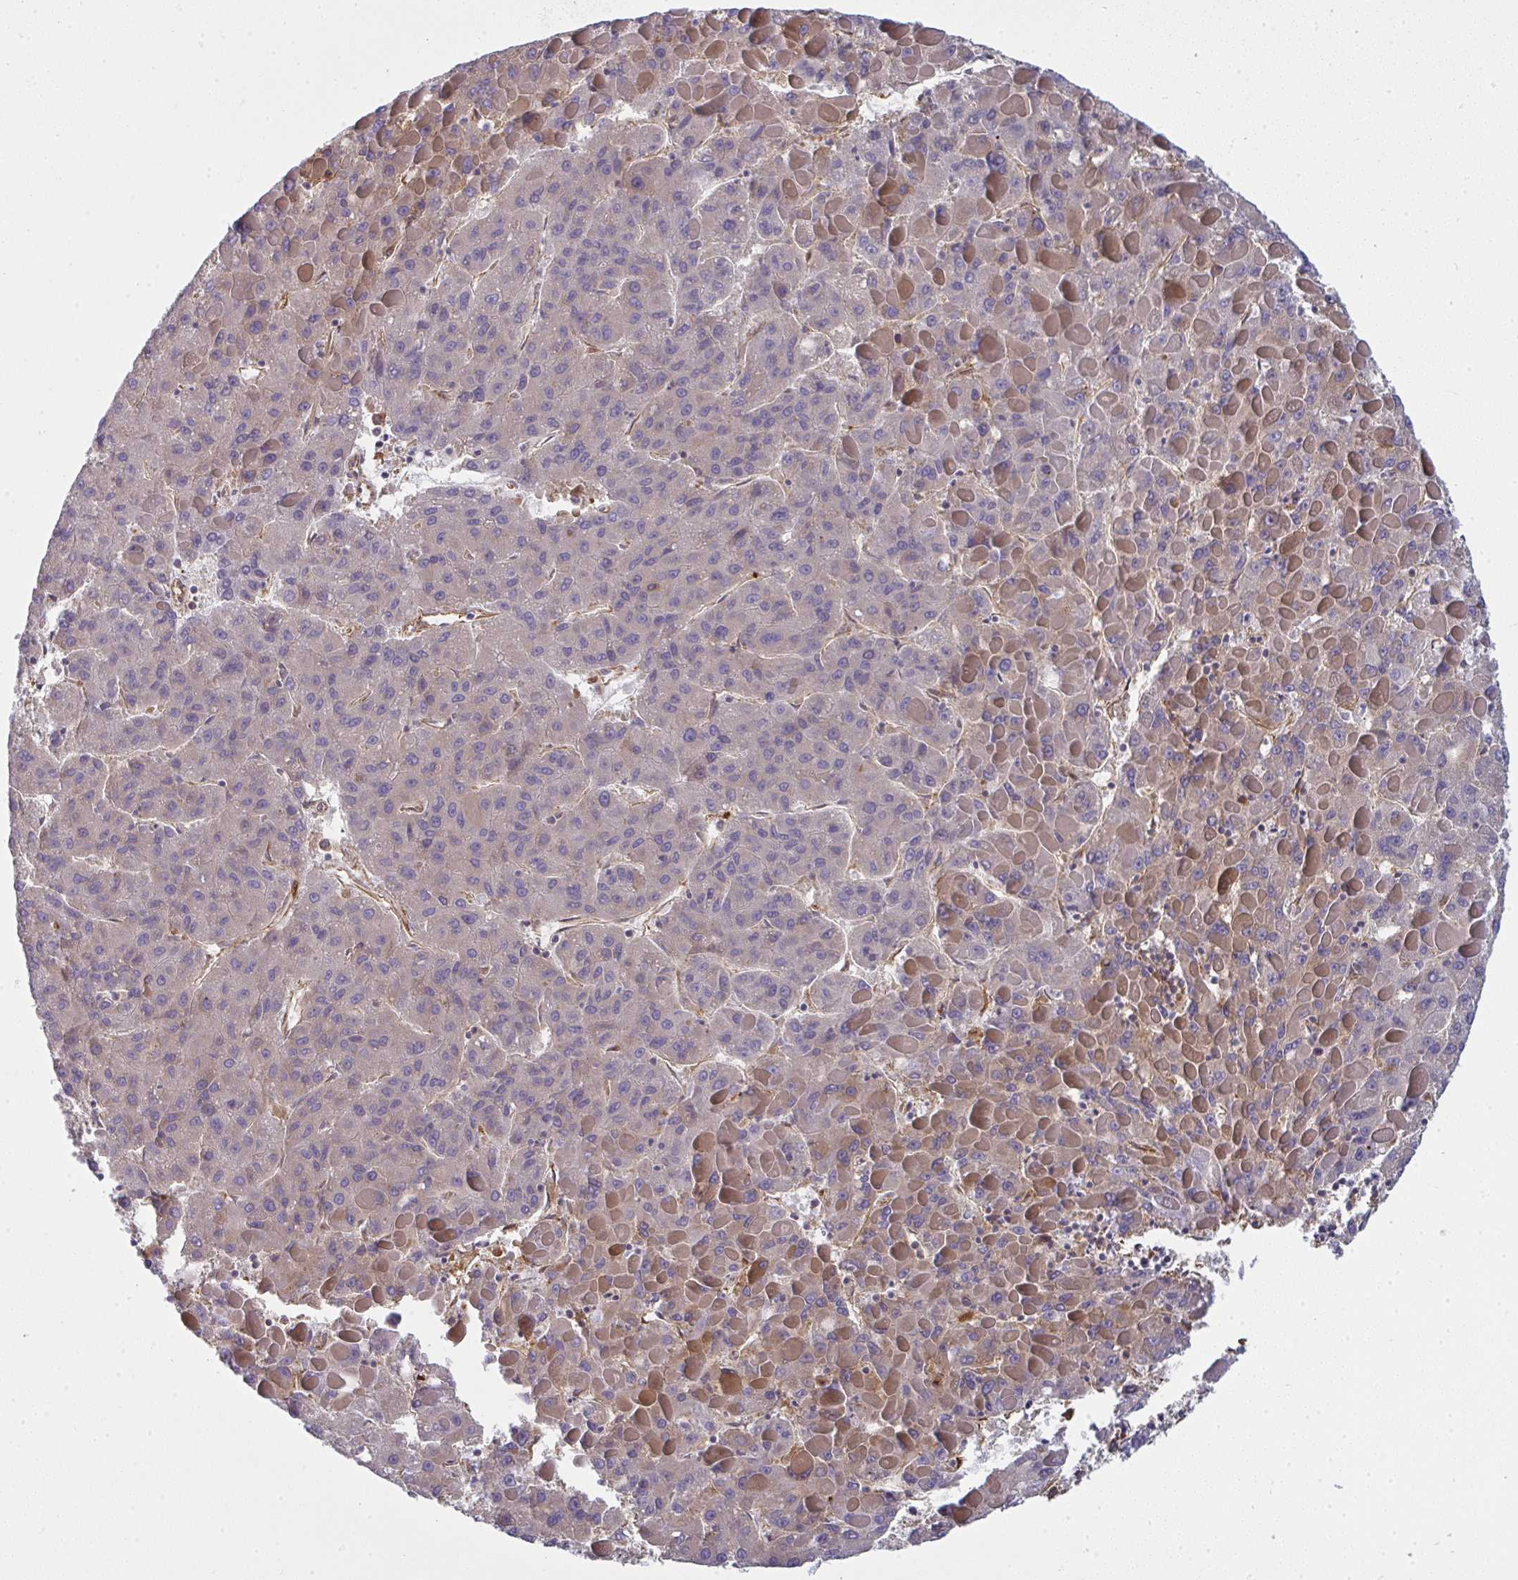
{"staining": {"intensity": "weak", "quantity": "25%-75%", "location": "cytoplasmic/membranous"}, "tissue": "liver cancer", "cell_type": "Tumor cells", "image_type": "cancer", "snomed": [{"axis": "morphology", "description": "Carcinoma, Hepatocellular, NOS"}, {"axis": "topography", "description": "Liver"}], "caption": "Immunohistochemistry of human liver cancer reveals low levels of weak cytoplasmic/membranous expression in about 25%-75% of tumor cells.", "gene": "DYNC1I2", "patient": {"sex": "female", "age": 82}}